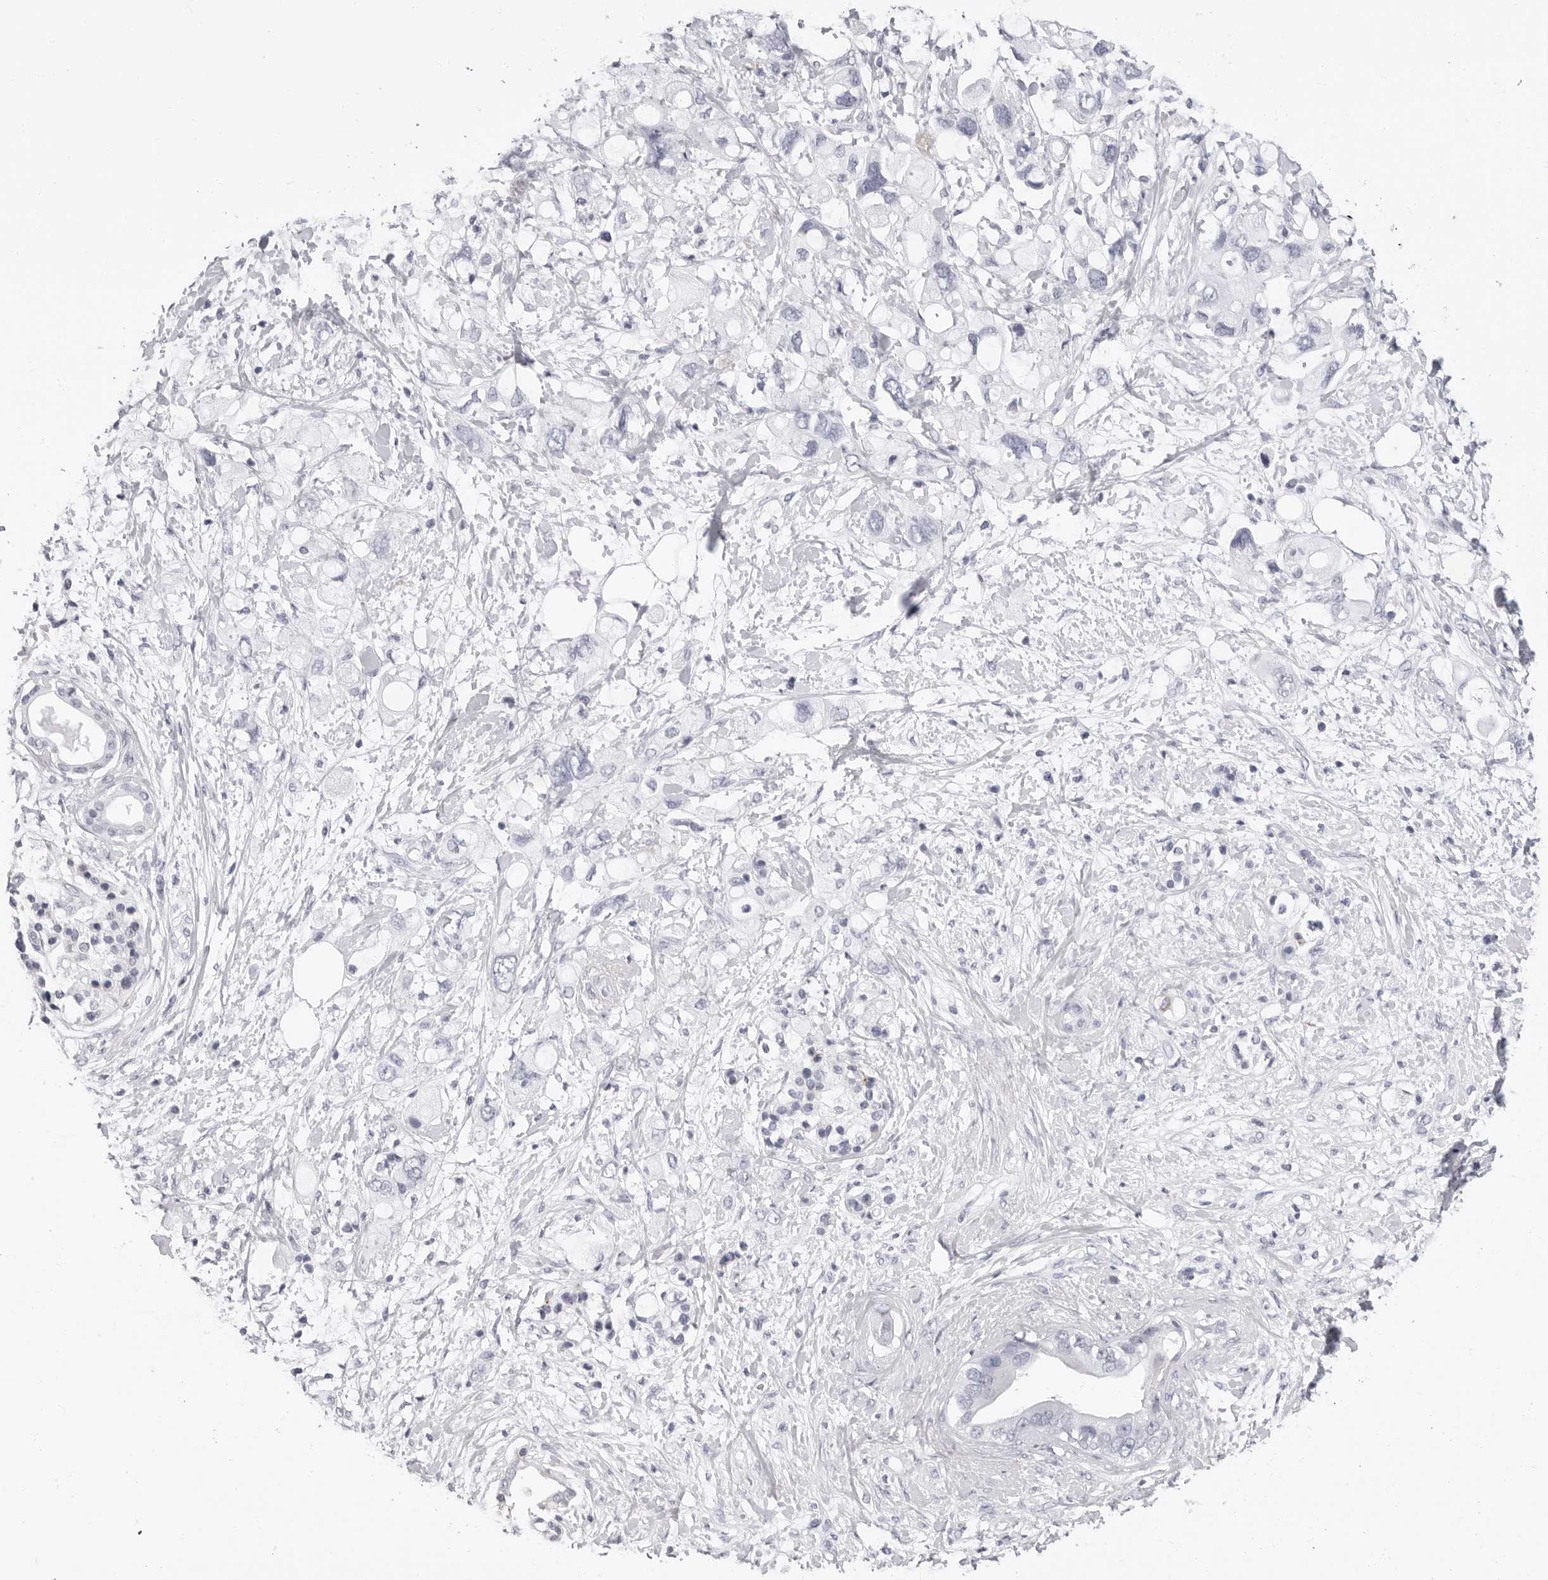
{"staining": {"intensity": "negative", "quantity": "none", "location": "none"}, "tissue": "pancreatic cancer", "cell_type": "Tumor cells", "image_type": "cancer", "snomed": [{"axis": "morphology", "description": "Adenocarcinoma, NOS"}, {"axis": "topography", "description": "Pancreas"}], "caption": "An immunohistochemistry (IHC) image of adenocarcinoma (pancreatic) is shown. There is no staining in tumor cells of adenocarcinoma (pancreatic).", "gene": "ERICH3", "patient": {"sex": "female", "age": 56}}